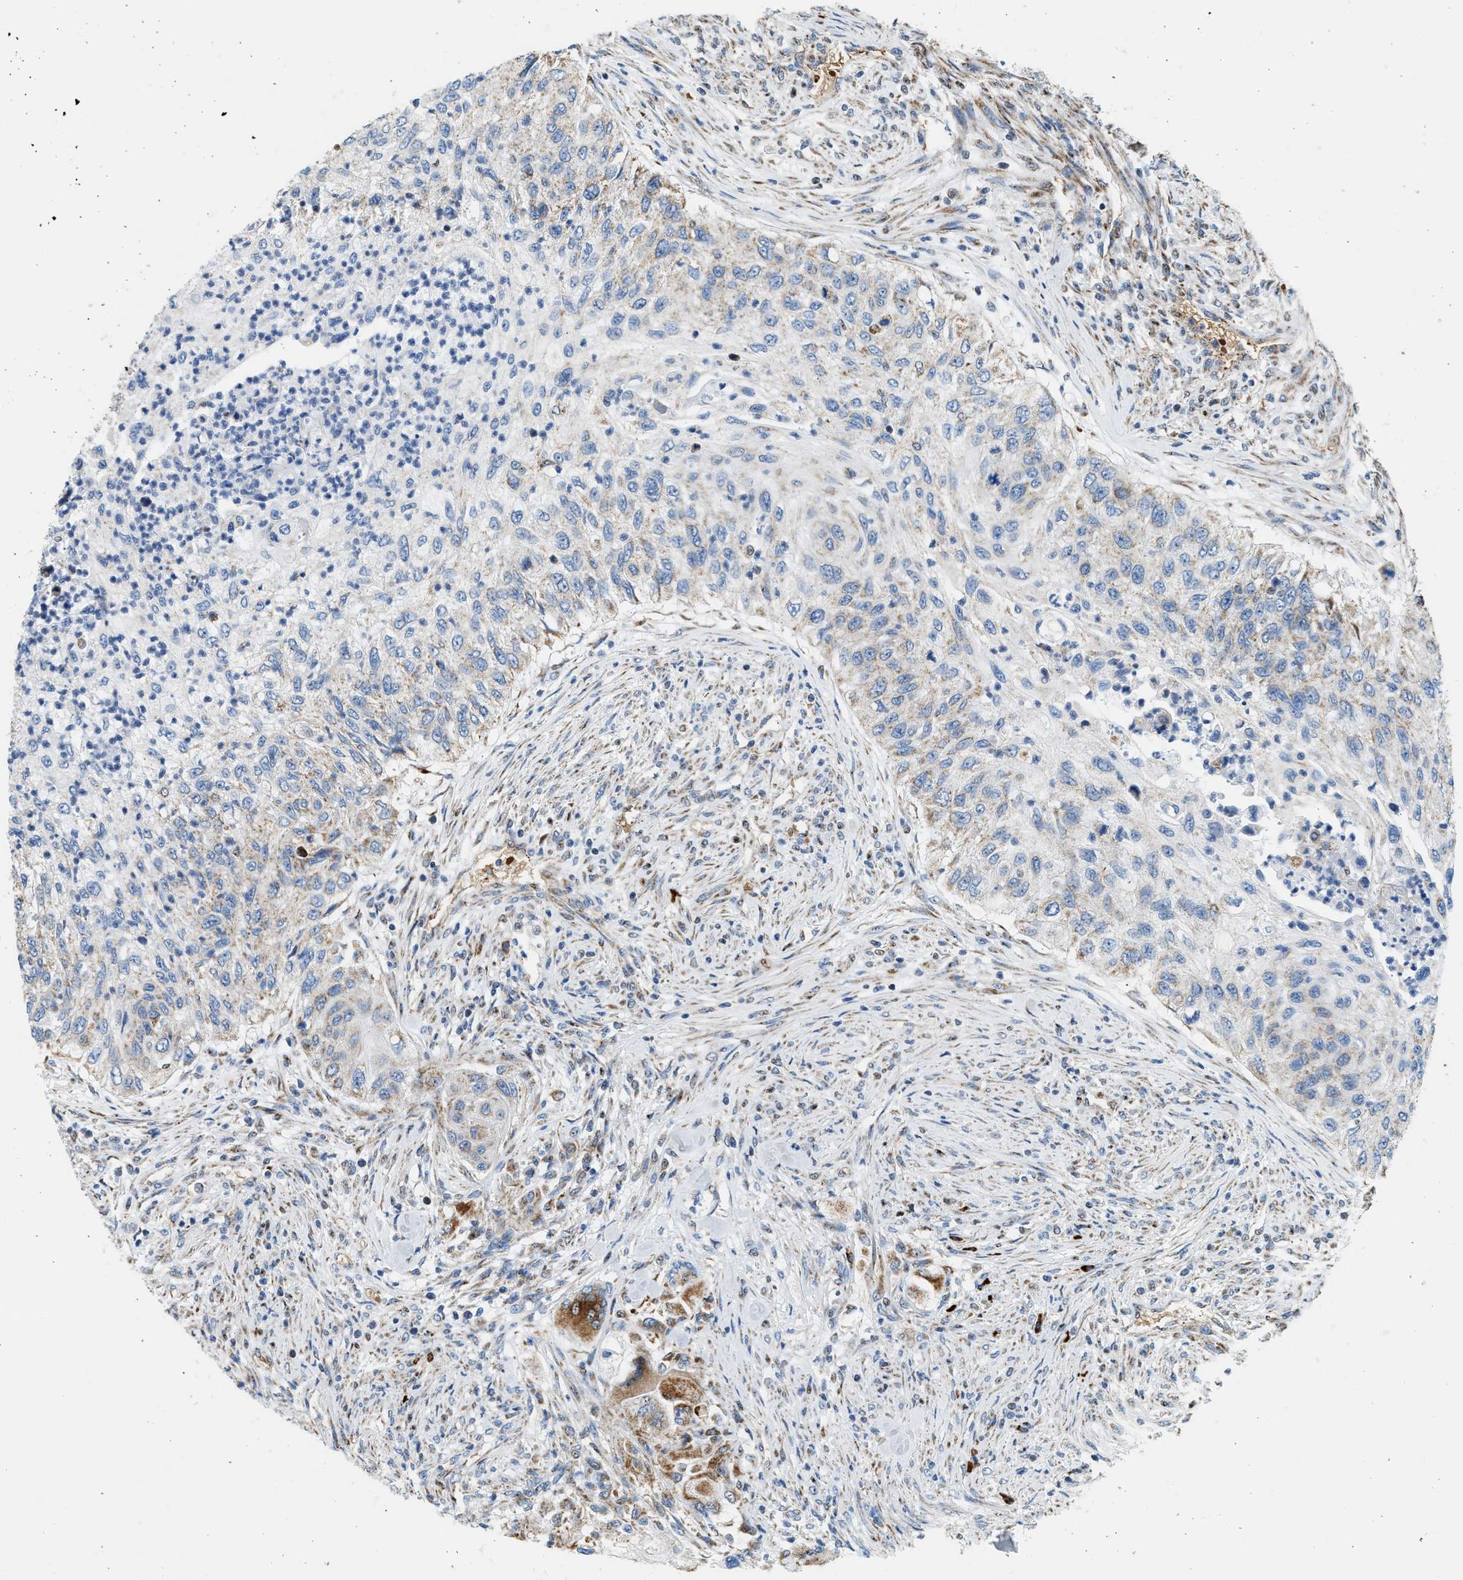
{"staining": {"intensity": "moderate", "quantity": "25%-75%", "location": "cytoplasmic/membranous"}, "tissue": "urothelial cancer", "cell_type": "Tumor cells", "image_type": "cancer", "snomed": [{"axis": "morphology", "description": "Urothelial carcinoma, High grade"}, {"axis": "topography", "description": "Urinary bladder"}], "caption": "Tumor cells show medium levels of moderate cytoplasmic/membranous expression in approximately 25%-75% of cells in human urothelial cancer. (DAB (3,3'-diaminobenzidine) IHC, brown staining for protein, blue staining for nuclei).", "gene": "KCNMB3", "patient": {"sex": "female", "age": 60}}